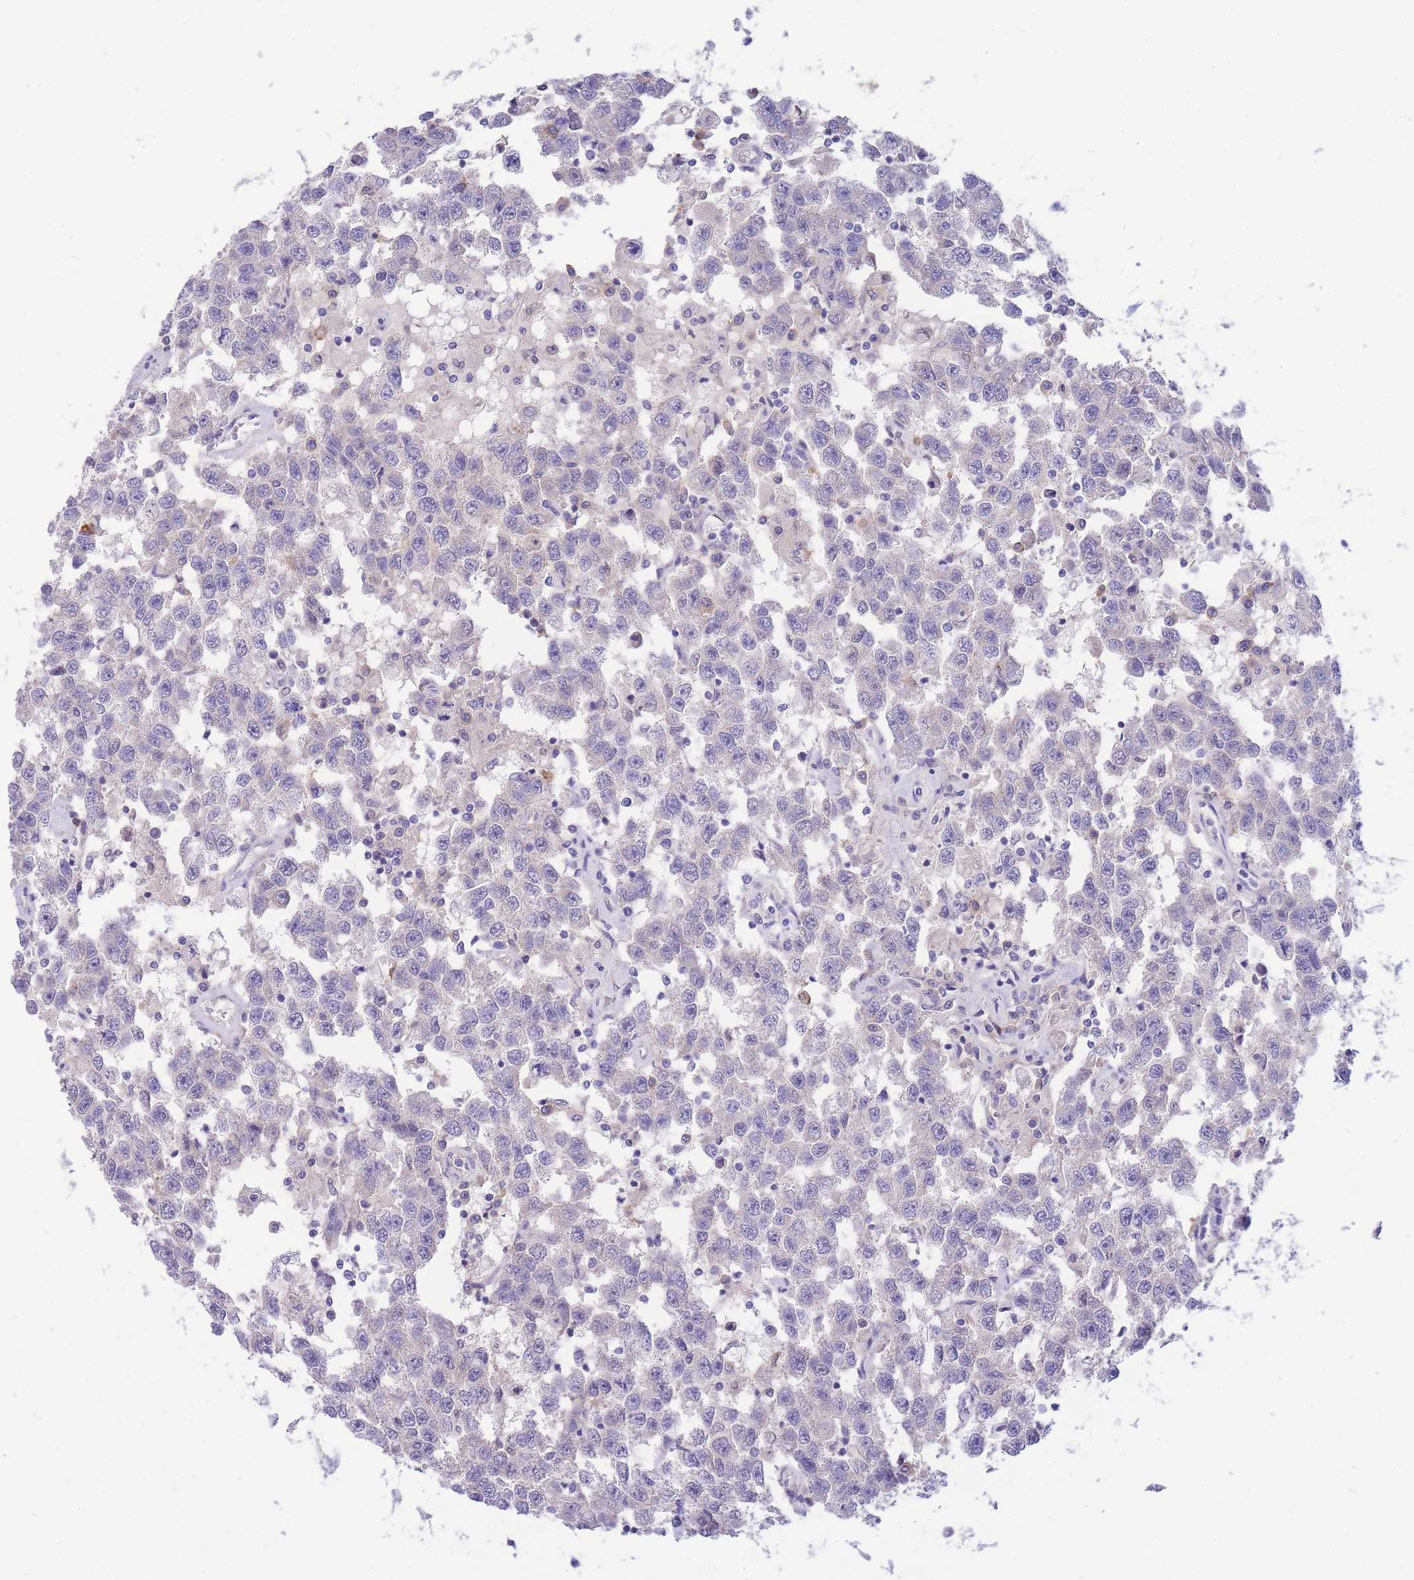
{"staining": {"intensity": "negative", "quantity": "none", "location": "none"}, "tissue": "testis cancer", "cell_type": "Tumor cells", "image_type": "cancer", "snomed": [{"axis": "morphology", "description": "Seminoma, NOS"}, {"axis": "topography", "description": "Testis"}], "caption": "Protein analysis of testis cancer (seminoma) reveals no significant expression in tumor cells. (DAB (3,3'-diaminobenzidine) immunohistochemistry, high magnification).", "gene": "PCDHB3", "patient": {"sex": "male", "age": 41}}